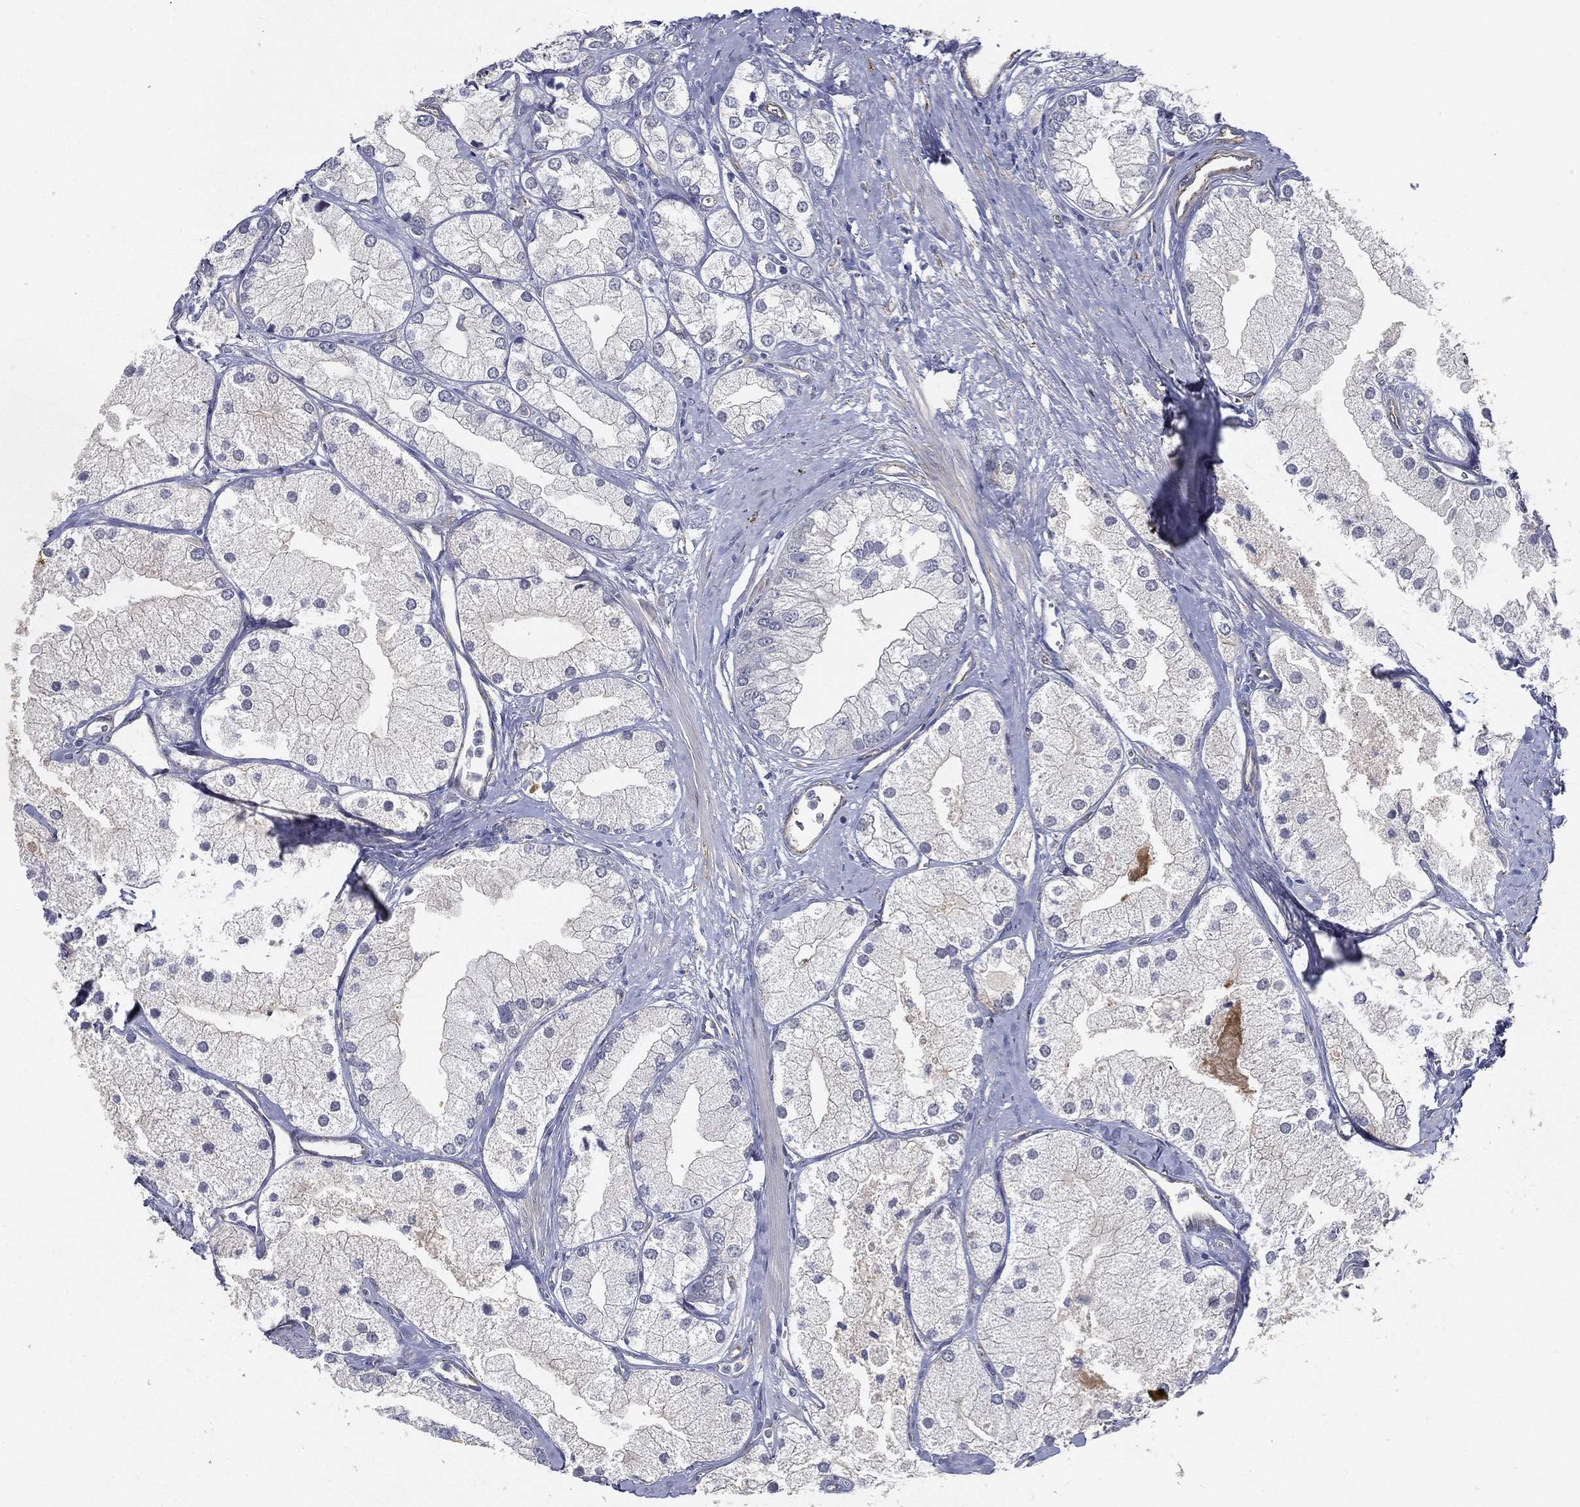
{"staining": {"intensity": "negative", "quantity": "none", "location": "none"}, "tissue": "prostate cancer", "cell_type": "Tumor cells", "image_type": "cancer", "snomed": [{"axis": "morphology", "description": "Adenocarcinoma, NOS"}, {"axis": "topography", "description": "Prostate and seminal vesicle, NOS"}, {"axis": "topography", "description": "Prostate"}], "caption": "High magnification brightfield microscopy of prostate adenocarcinoma stained with DAB (brown) and counterstained with hematoxylin (blue): tumor cells show no significant expression. (DAB IHC, high magnification).", "gene": "LRRC56", "patient": {"sex": "male", "age": 79}}